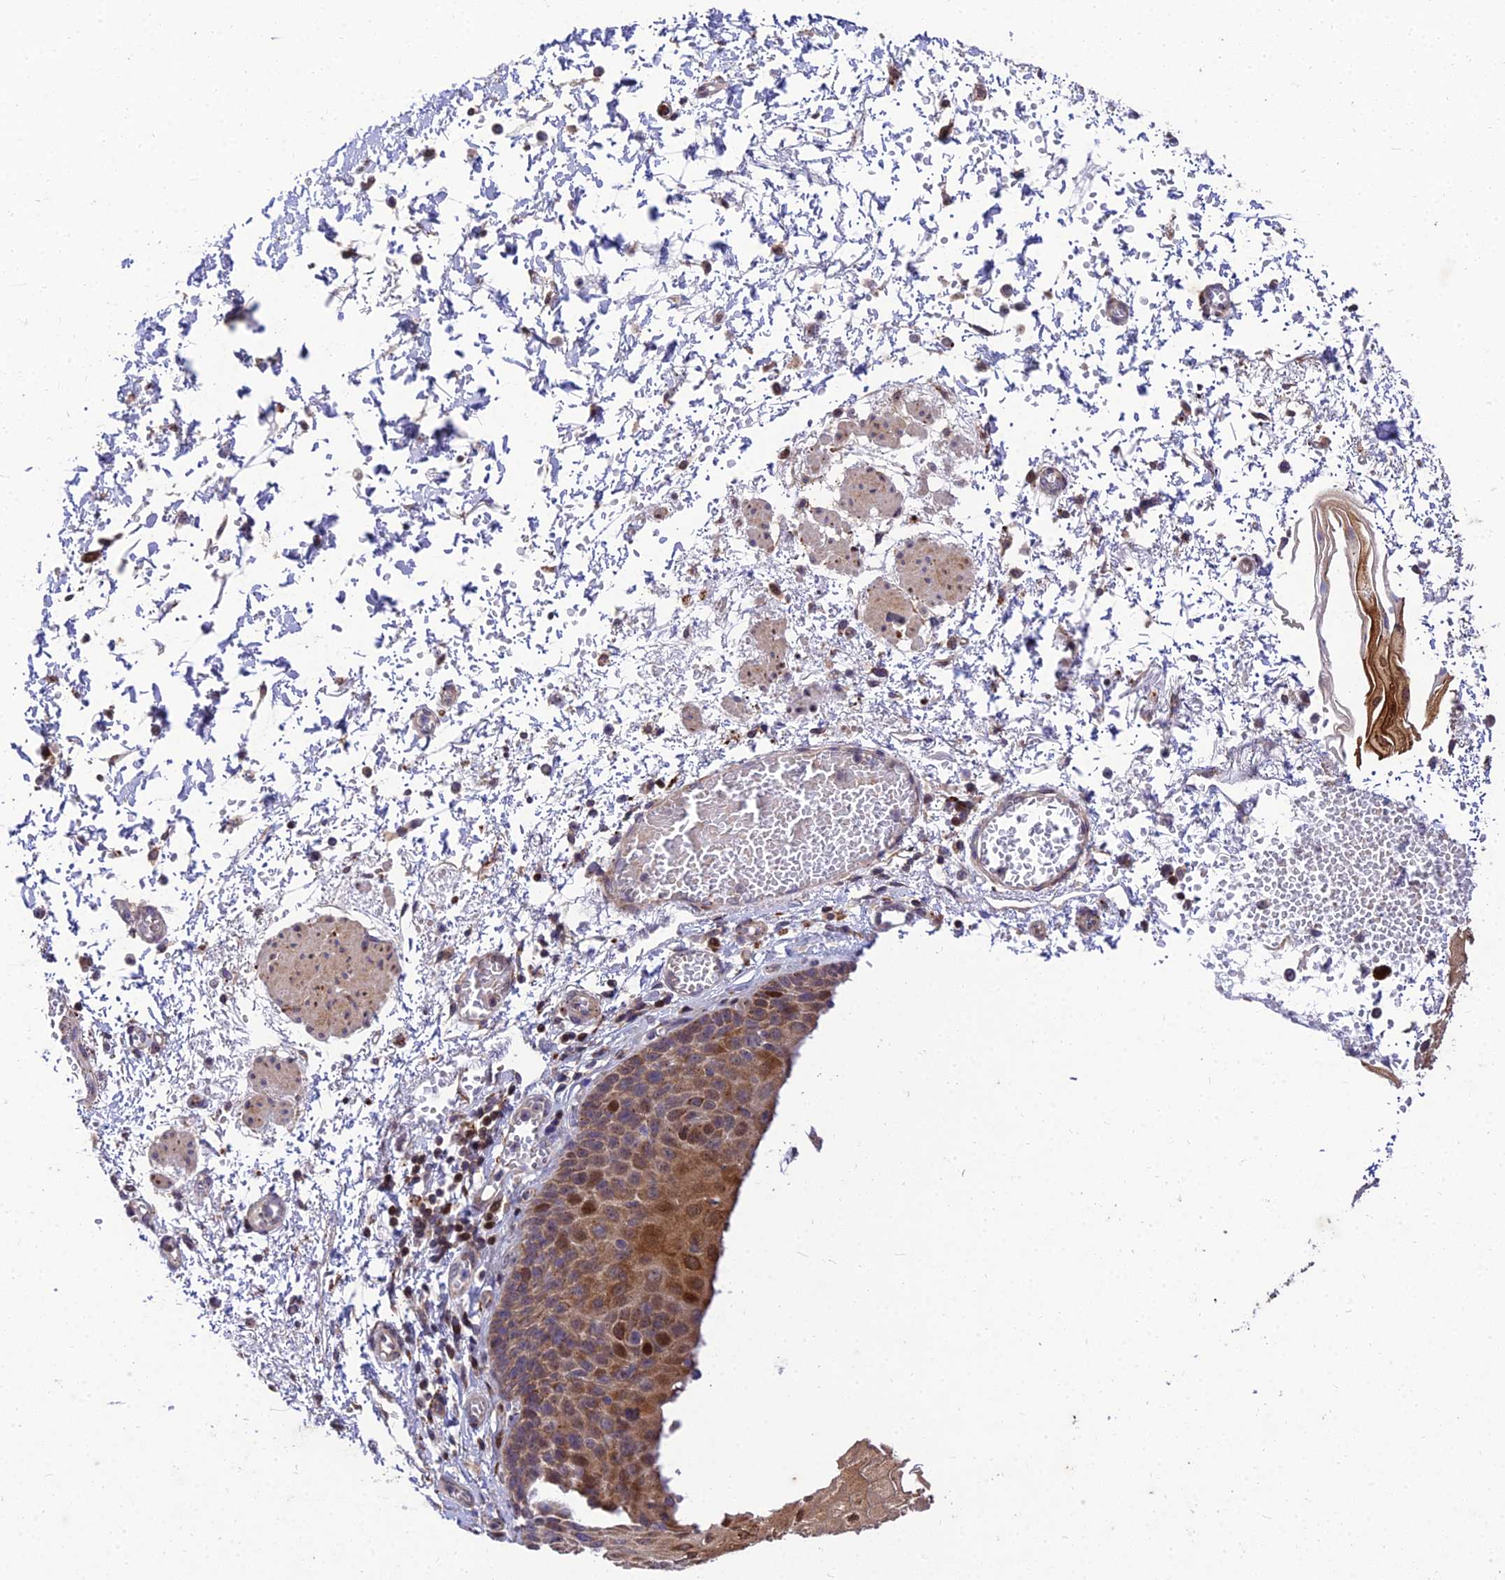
{"staining": {"intensity": "strong", "quantity": ">75%", "location": "cytoplasmic/membranous,nuclear"}, "tissue": "esophagus", "cell_type": "Squamous epithelial cells", "image_type": "normal", "snomed": [{"axis": "morphology", "description": "Normal tissue, NOS"}, {"axis": "topography", "description": "Esophagus"}], "caption": "Immunohistochemistry (DAB (3,3'-diaminobenzidine)) staining of unremarkable esophagus demonstrates strong cytoplasmic/membranous,nuclear protein expression in about >75% of squamous epithelial cells.", "gene": "MKKS", "patient": {"sex": "male", "age": 81}}